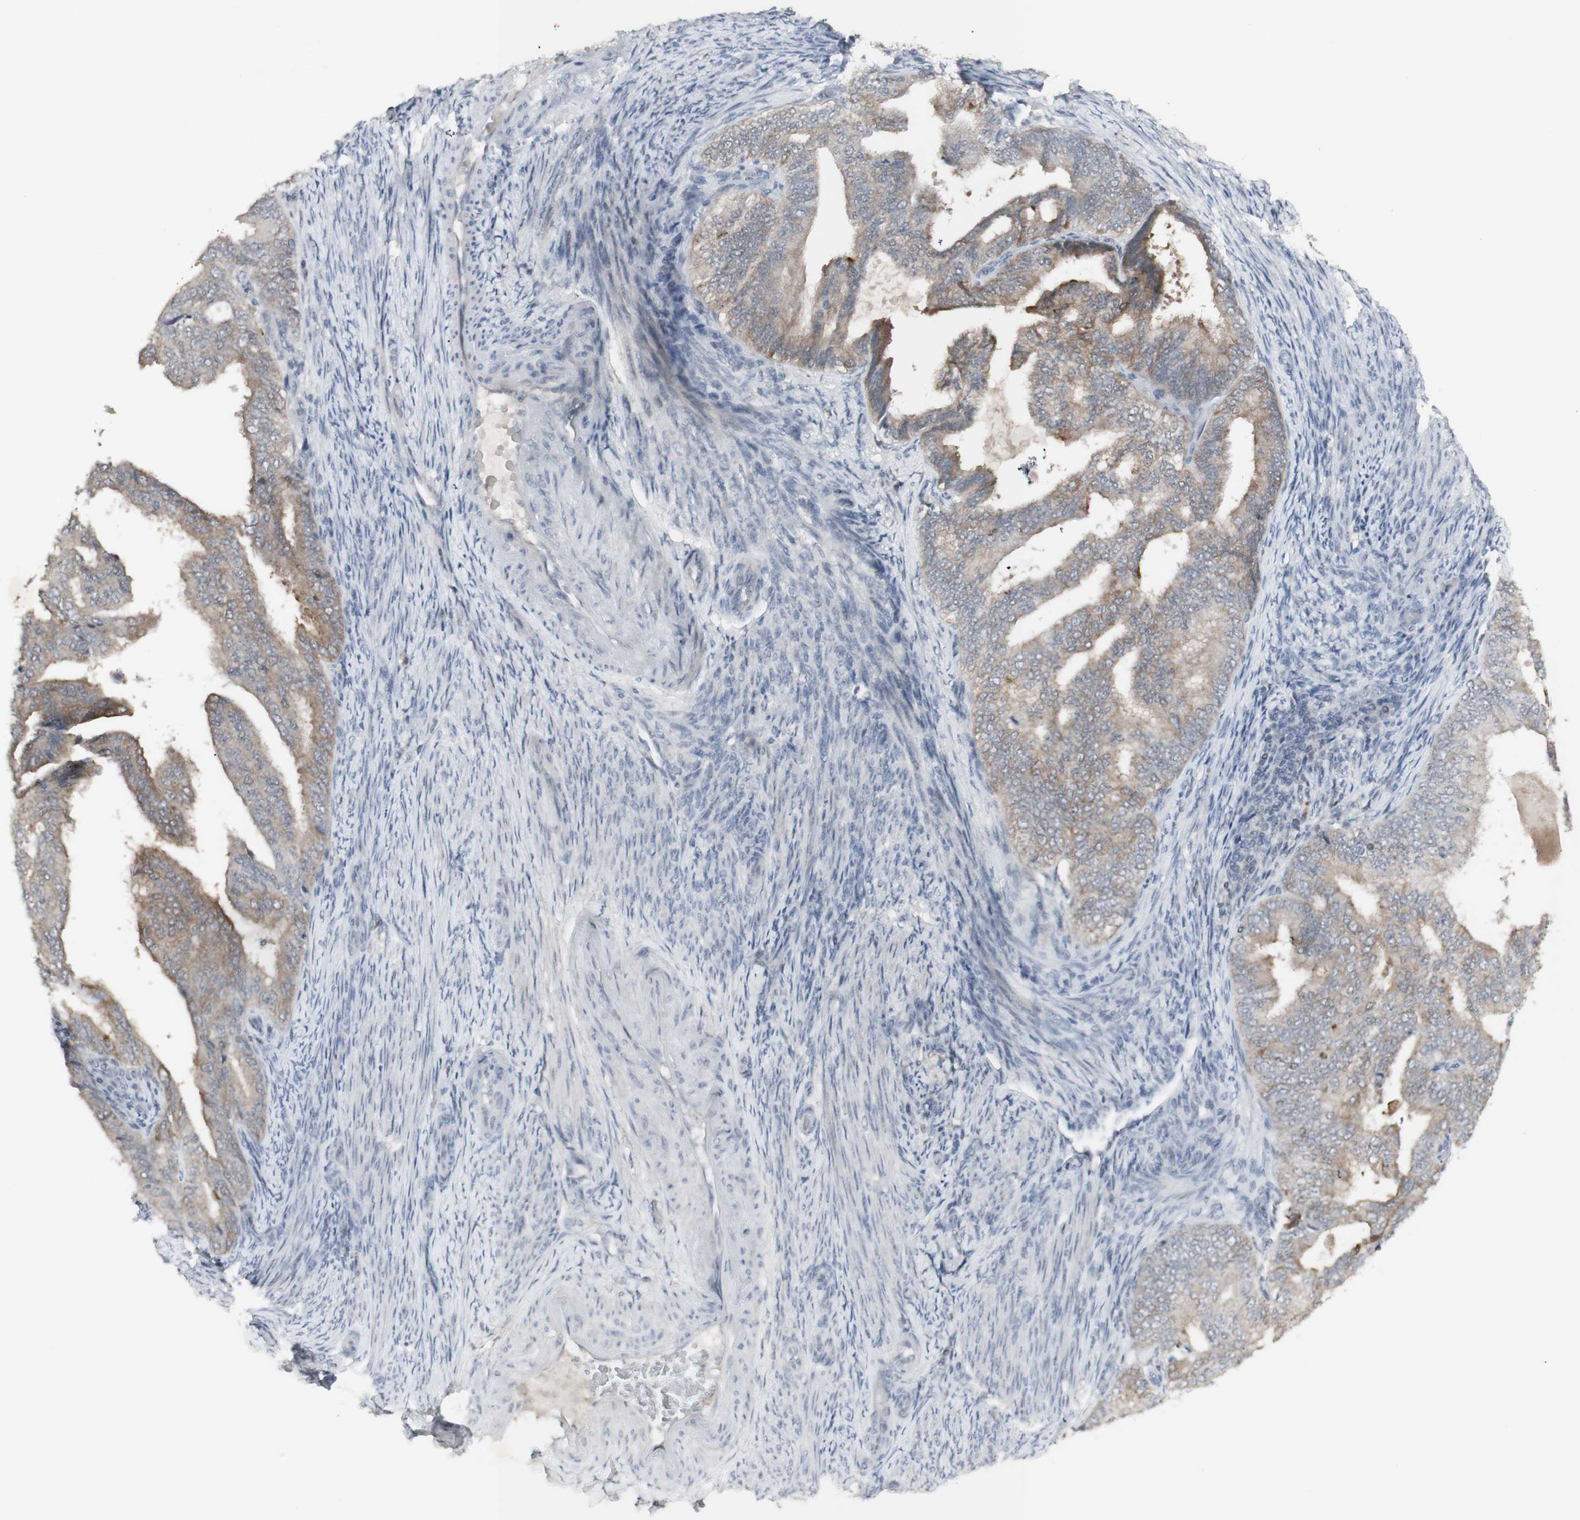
{"staining": {"intensity": "weak", "quantity": "25%-75%", "location": "cytoplasmic/membranous"}, "tissue": "endometrial cancer", "cell_type": "Tumor cells", "image_type": "cancer", "snomed": [{"axis": "morphology", "description": "Adenocarcinoma, NOS"}, {"axis": "topography", "description": "Endometrium"}], "caption": "Protein analysis of endometrial cancer (adenocarcinoma) tissue shows weak cytoplasmic/membranous staining in approximately 25%-75% of tumor cells.", "gene": "C1orf116", "patient": {"sex": "female", "age": 58}}